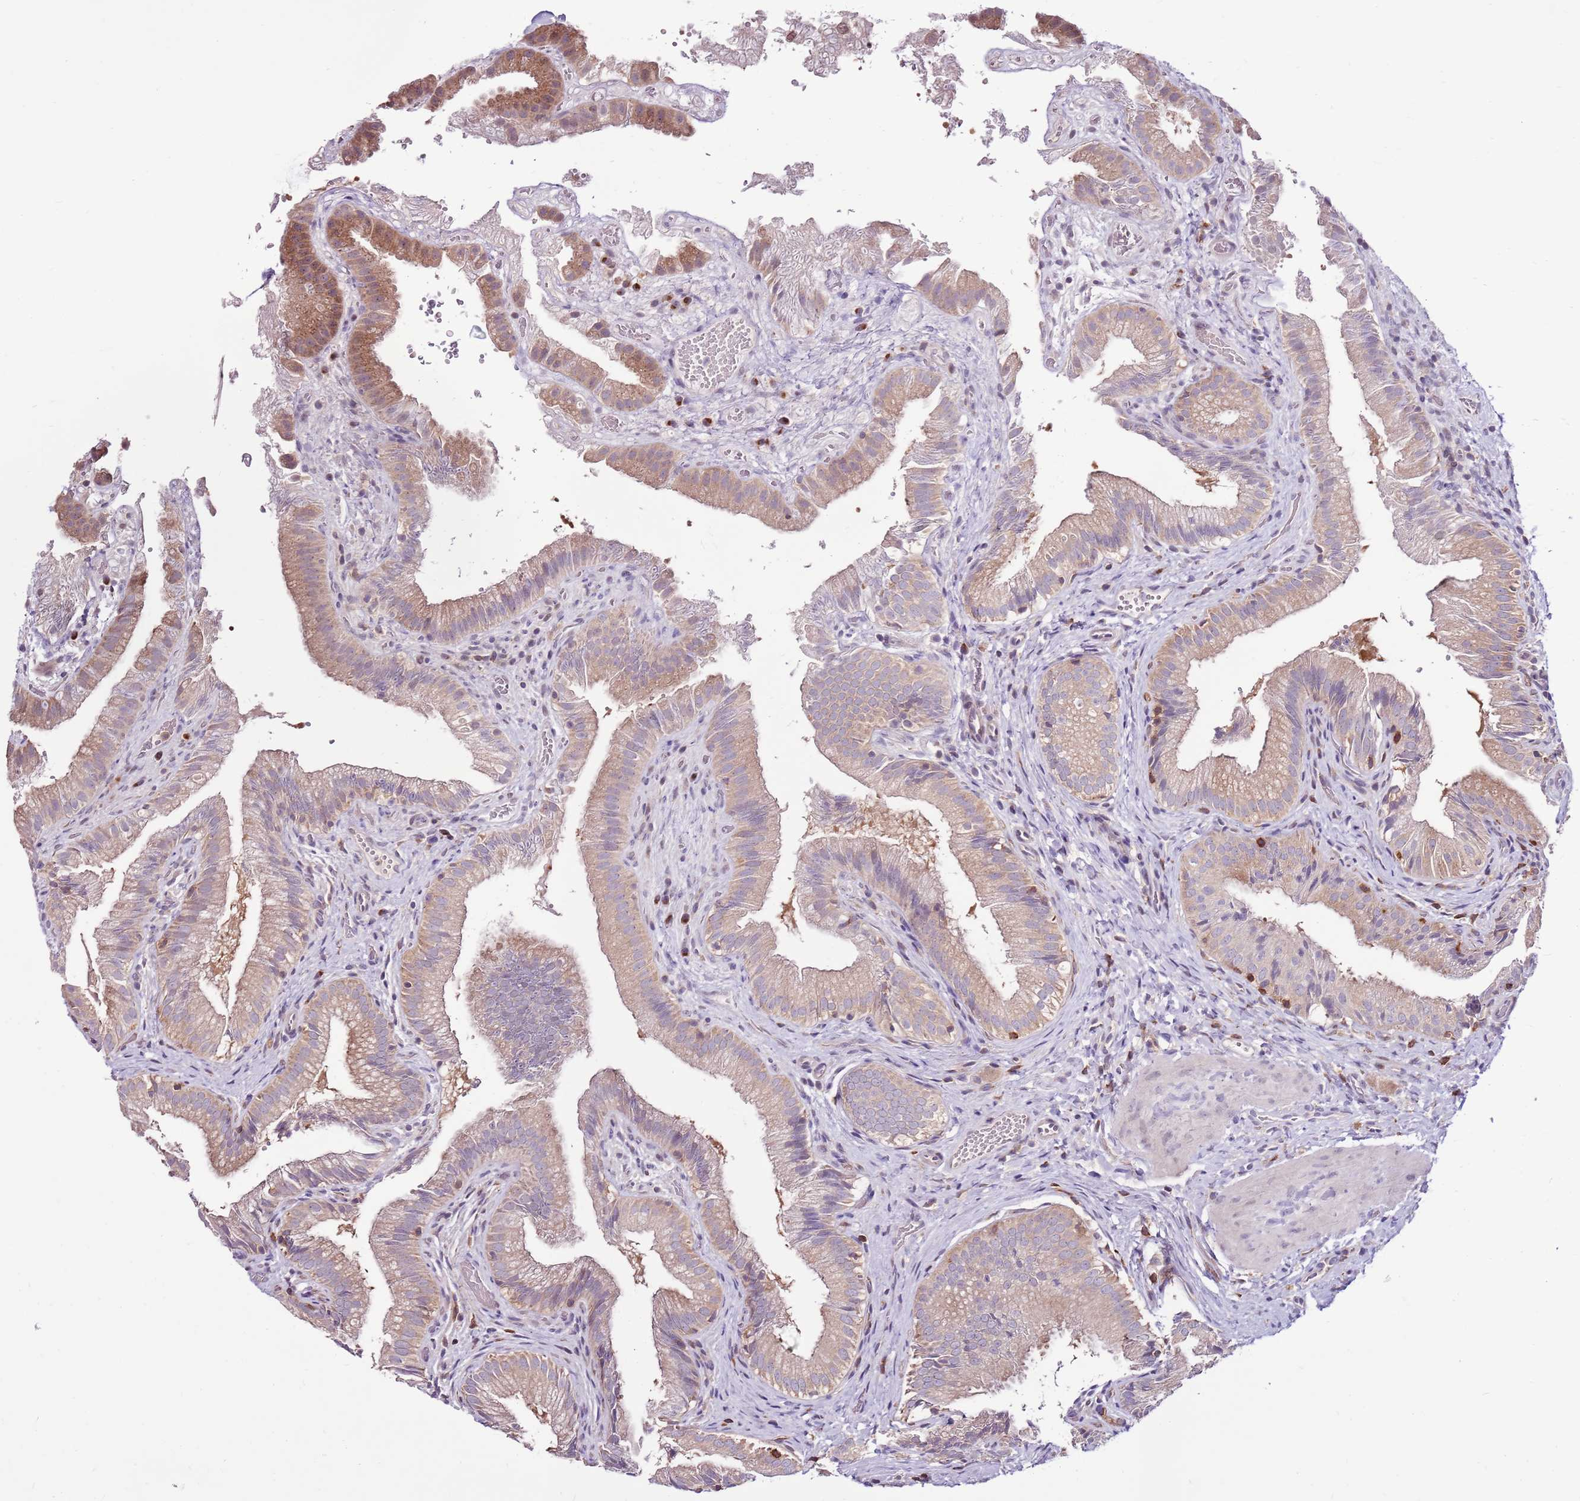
{"staining": {"intensity": "moderate", "quantity": "25%-75%", "location": "cytoplasmic/membranous"}, "tissue": "gallbladder", "cell_type": "Glandular cells", "image_type": "normal", "snomed": [{"axis": "morphology", "description": "Normal tissue, NOS"}, {"axis": "topography", "description": "Gallbladder"}], "caption": "IHC image of benign gallbladder stained for a protein (brown), which demonstrates medium levels of moderate cytoplasmic/membranous expression in about 25%-75% of glandular cells.", "gene": "ZSWIM1", "patient": {"sex": "female", "age": 30}}